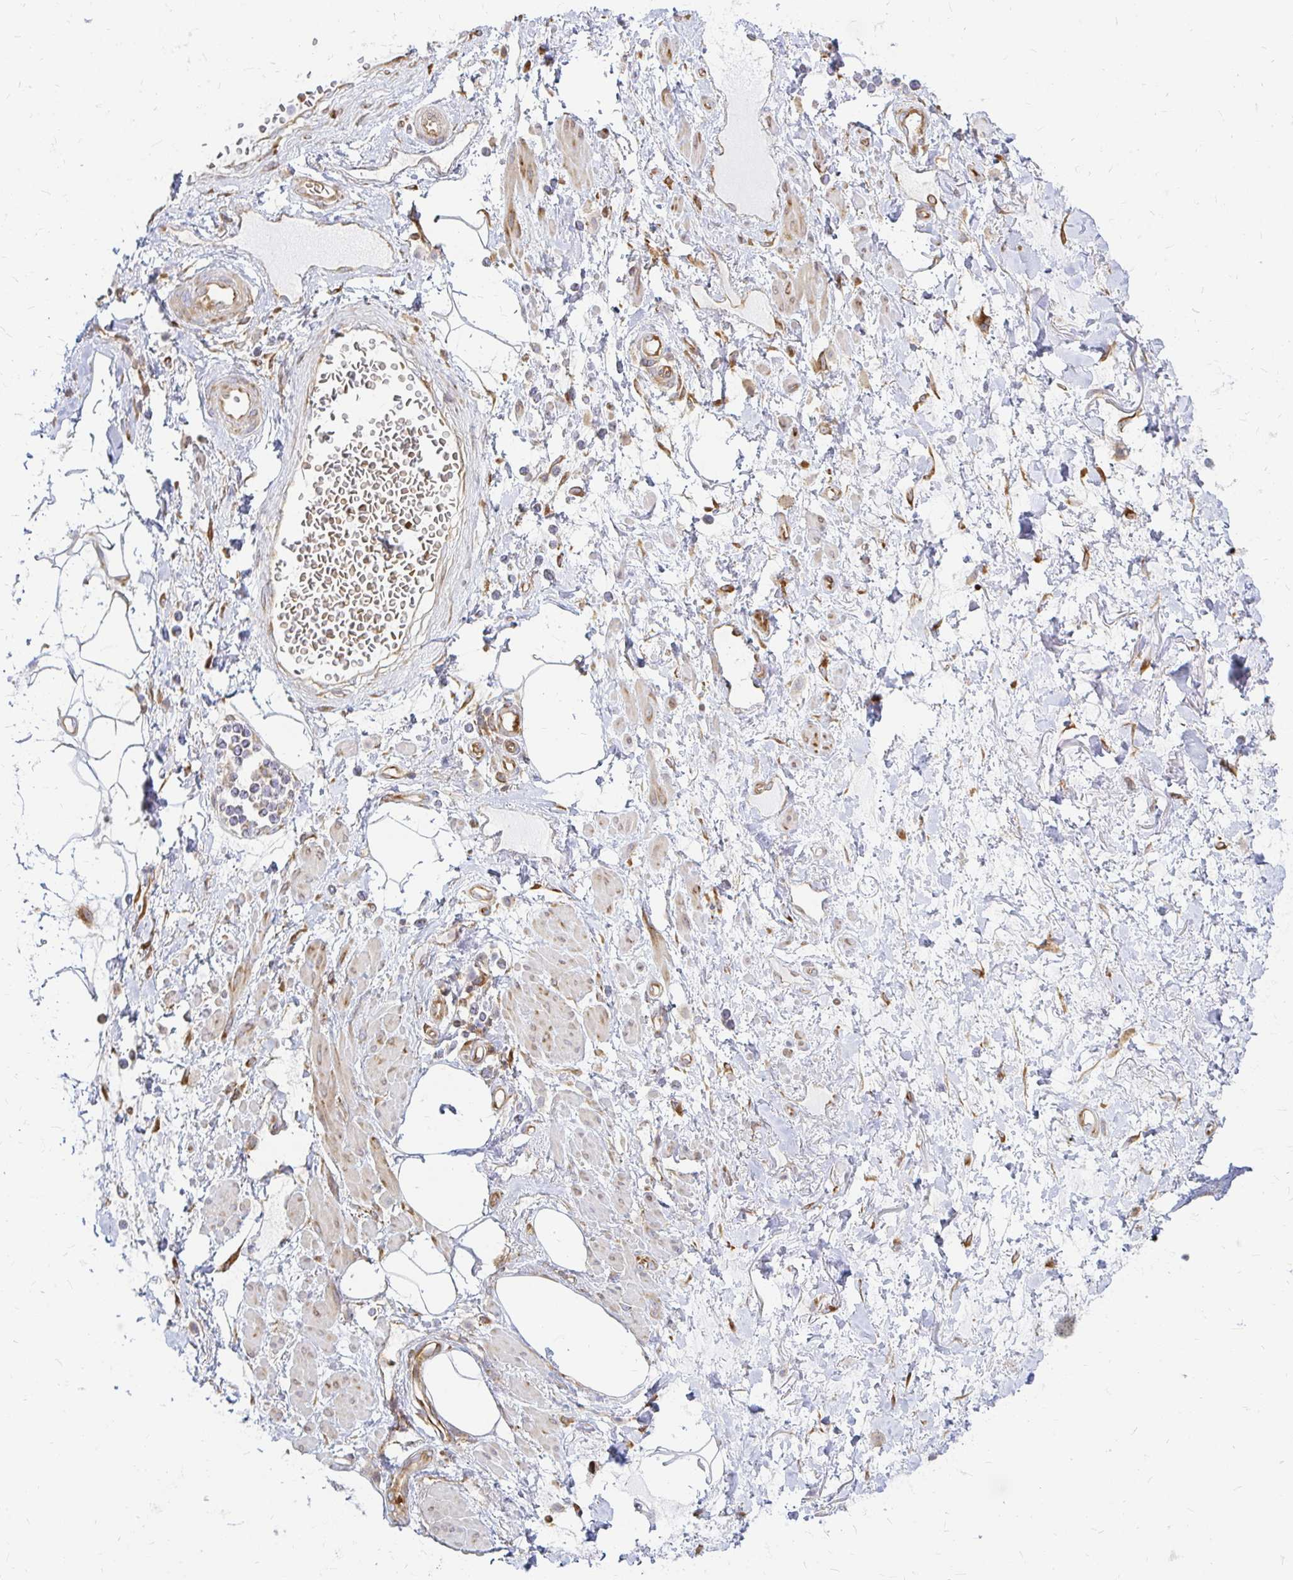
{"staining": {"intensity": "moderate", "quantity": "<25%", "location": "cytoplasmic/membranous"}, "tissue": "adipose tissue", "cell_type": "Adipocytes", "image_type": "normal", "snomed": [{"axis": "morphology", "description": "Normal tissue, NOS"}, {"axis": "topography", "description": "Vagina"}, {"axis": "topography", "description": "Peripheral nerve tissue"}], "caption": "Protein staining reveals moderate cytoplasmic/membranous staining in approximately <25% of adipocytes in benign adipose tissue.", "gene": "CAST", "patient": {"sex": "female", "age": 71}}